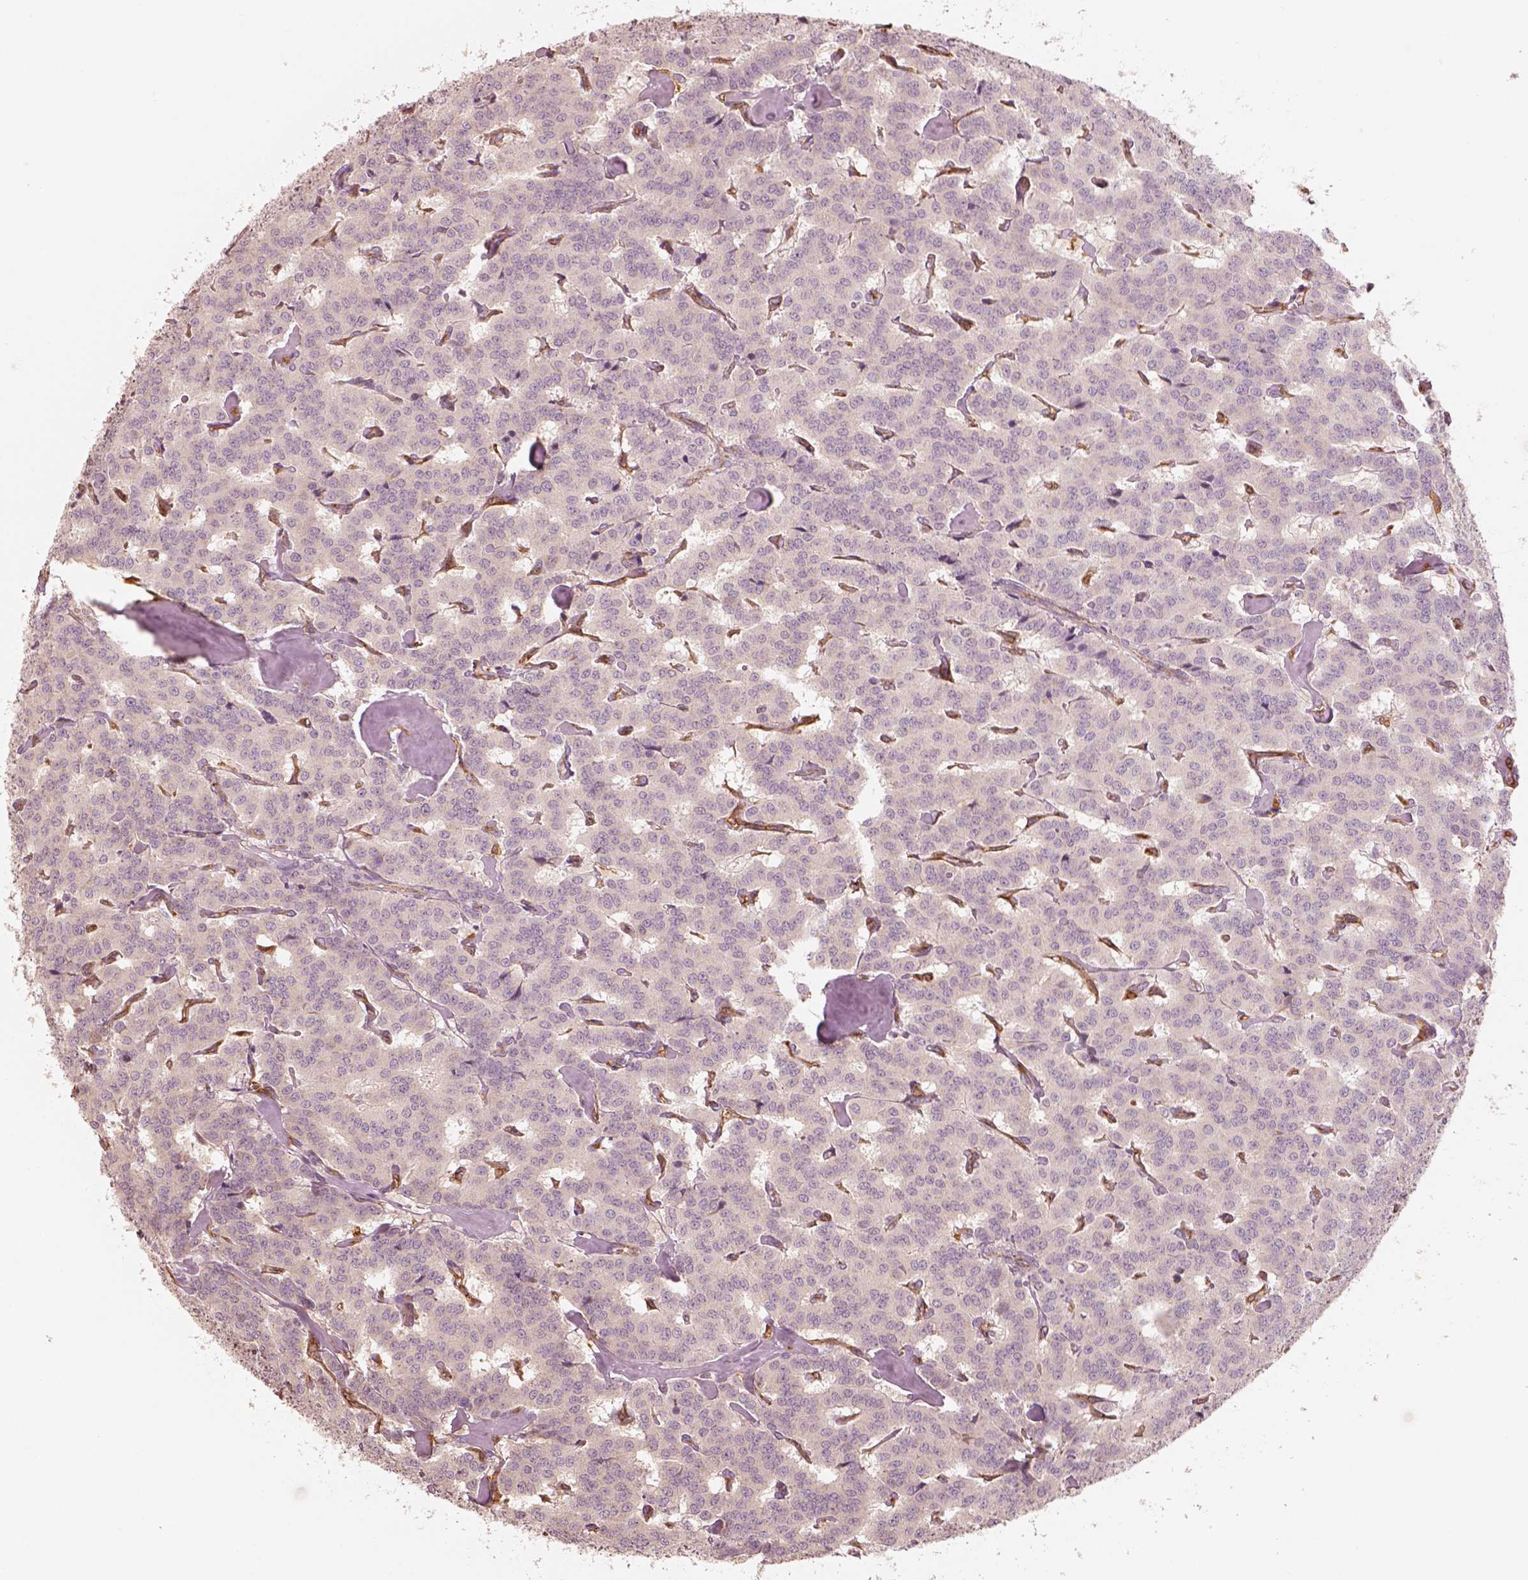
{"staining": {"intensity": "negative", "quantity": "none", "location": "none"}, "tissue": "carcinoid", "cell_type": "Tumor cells", "image_type": "cancer", "snomed": [{"axis": "morphology", "description": "Carcinoid, malignant, NOS"}, {"axis": "topography", "description": "Lung"}], "caption": "This is an immunohistochemistry (IHC) micrograph of carcinoid. There is no positivity in tumor cells.", "gene": "FSCN1", "patient": {"sex": "female", "age": 46}}